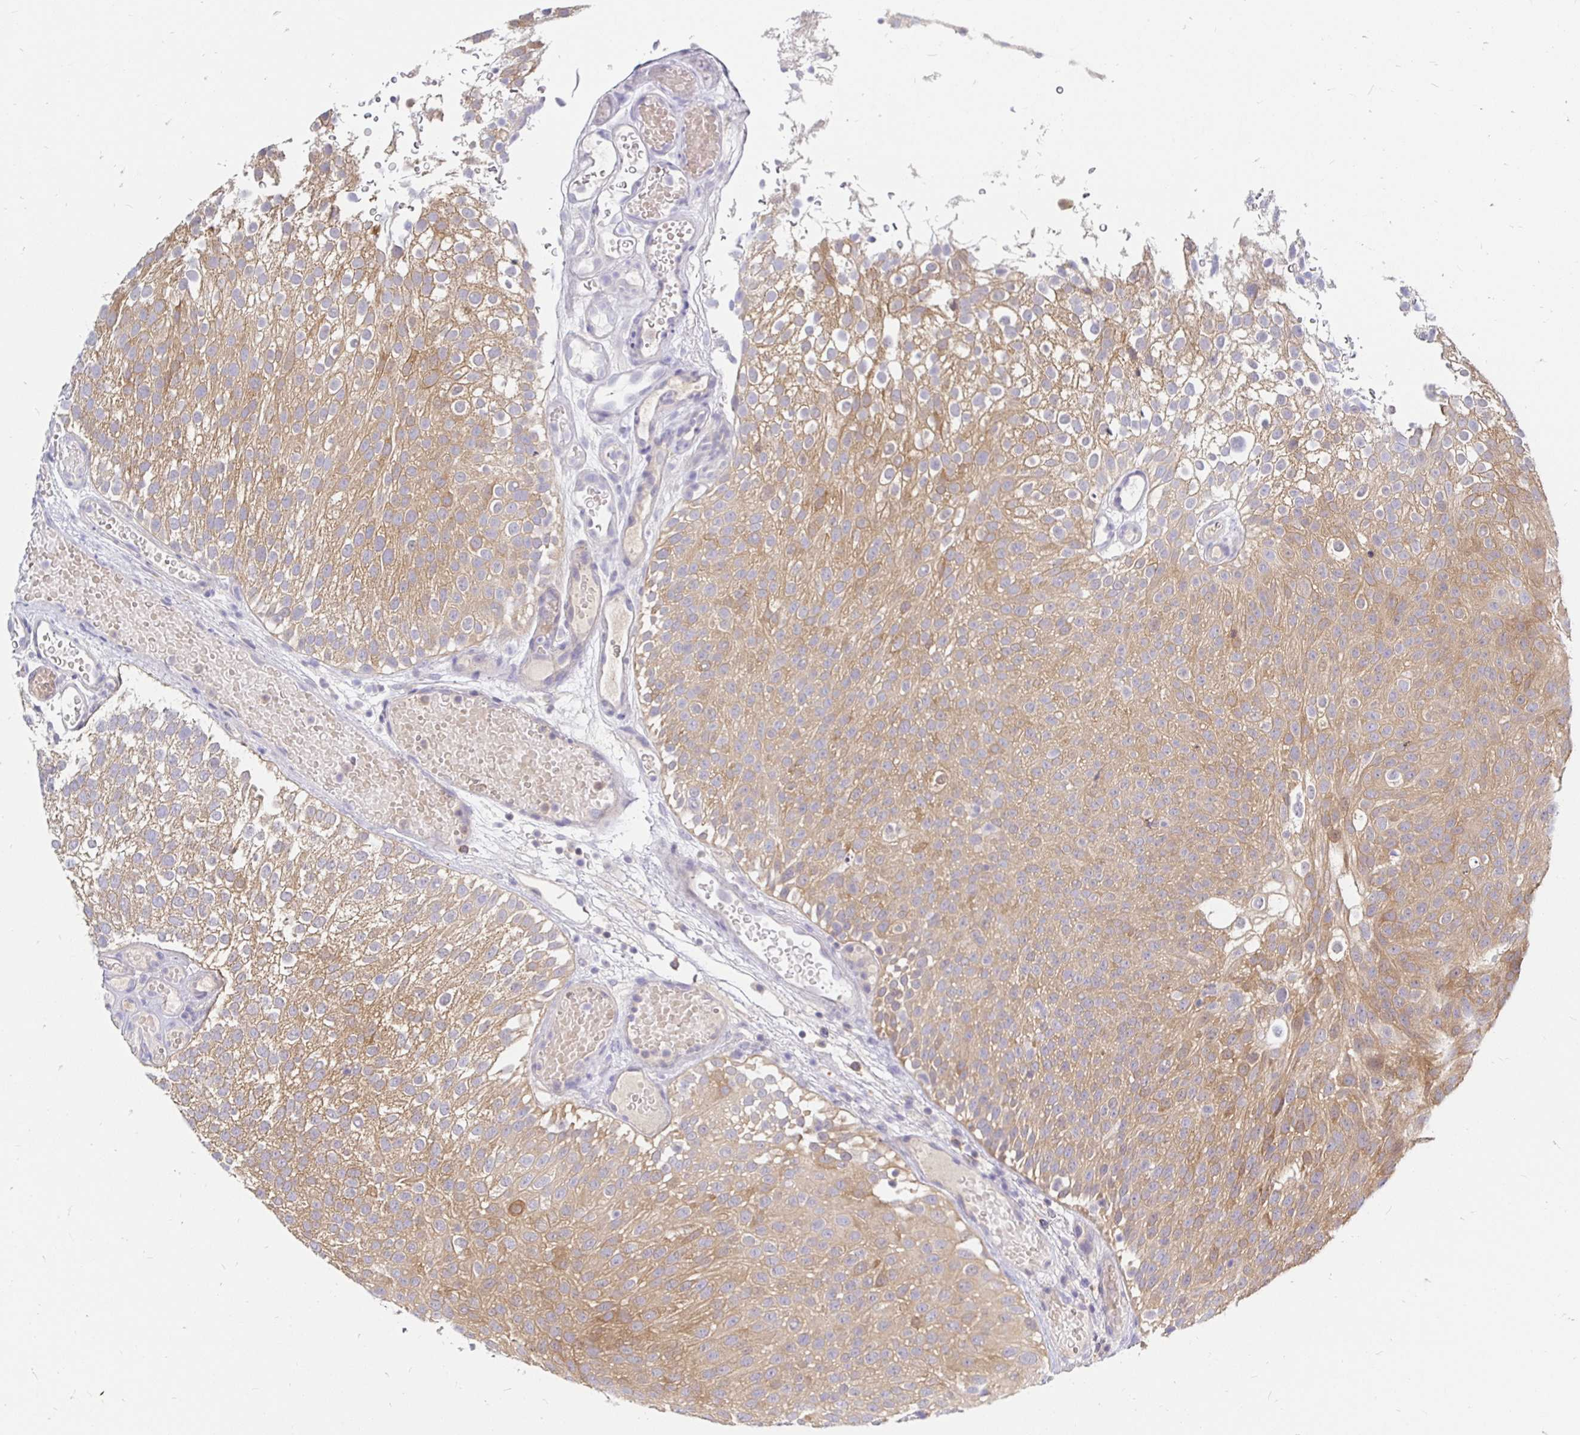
{"staining": {"intensity": "weak", "quantity": ">75%", "location": "cytoplasmic/membranous"}, "tissue": "urothelial cancer", "cell_type": "Tumor cells", "image_type": "cancer", "snomed": [{"axis": "morphology", "description": "Urothelial carcinoma, Low grade"}, {"axis": "topography", "description": "Urinary bladder"}], "caption": "The photomicrograph displays a brown stain indicating the presence of a protein in the cytoplasmic/membranous of tumor cells in urothelial carcinoma (low-grade).", "gene": "KIF21A", "patient": {"sex": "male", "age": 78}}